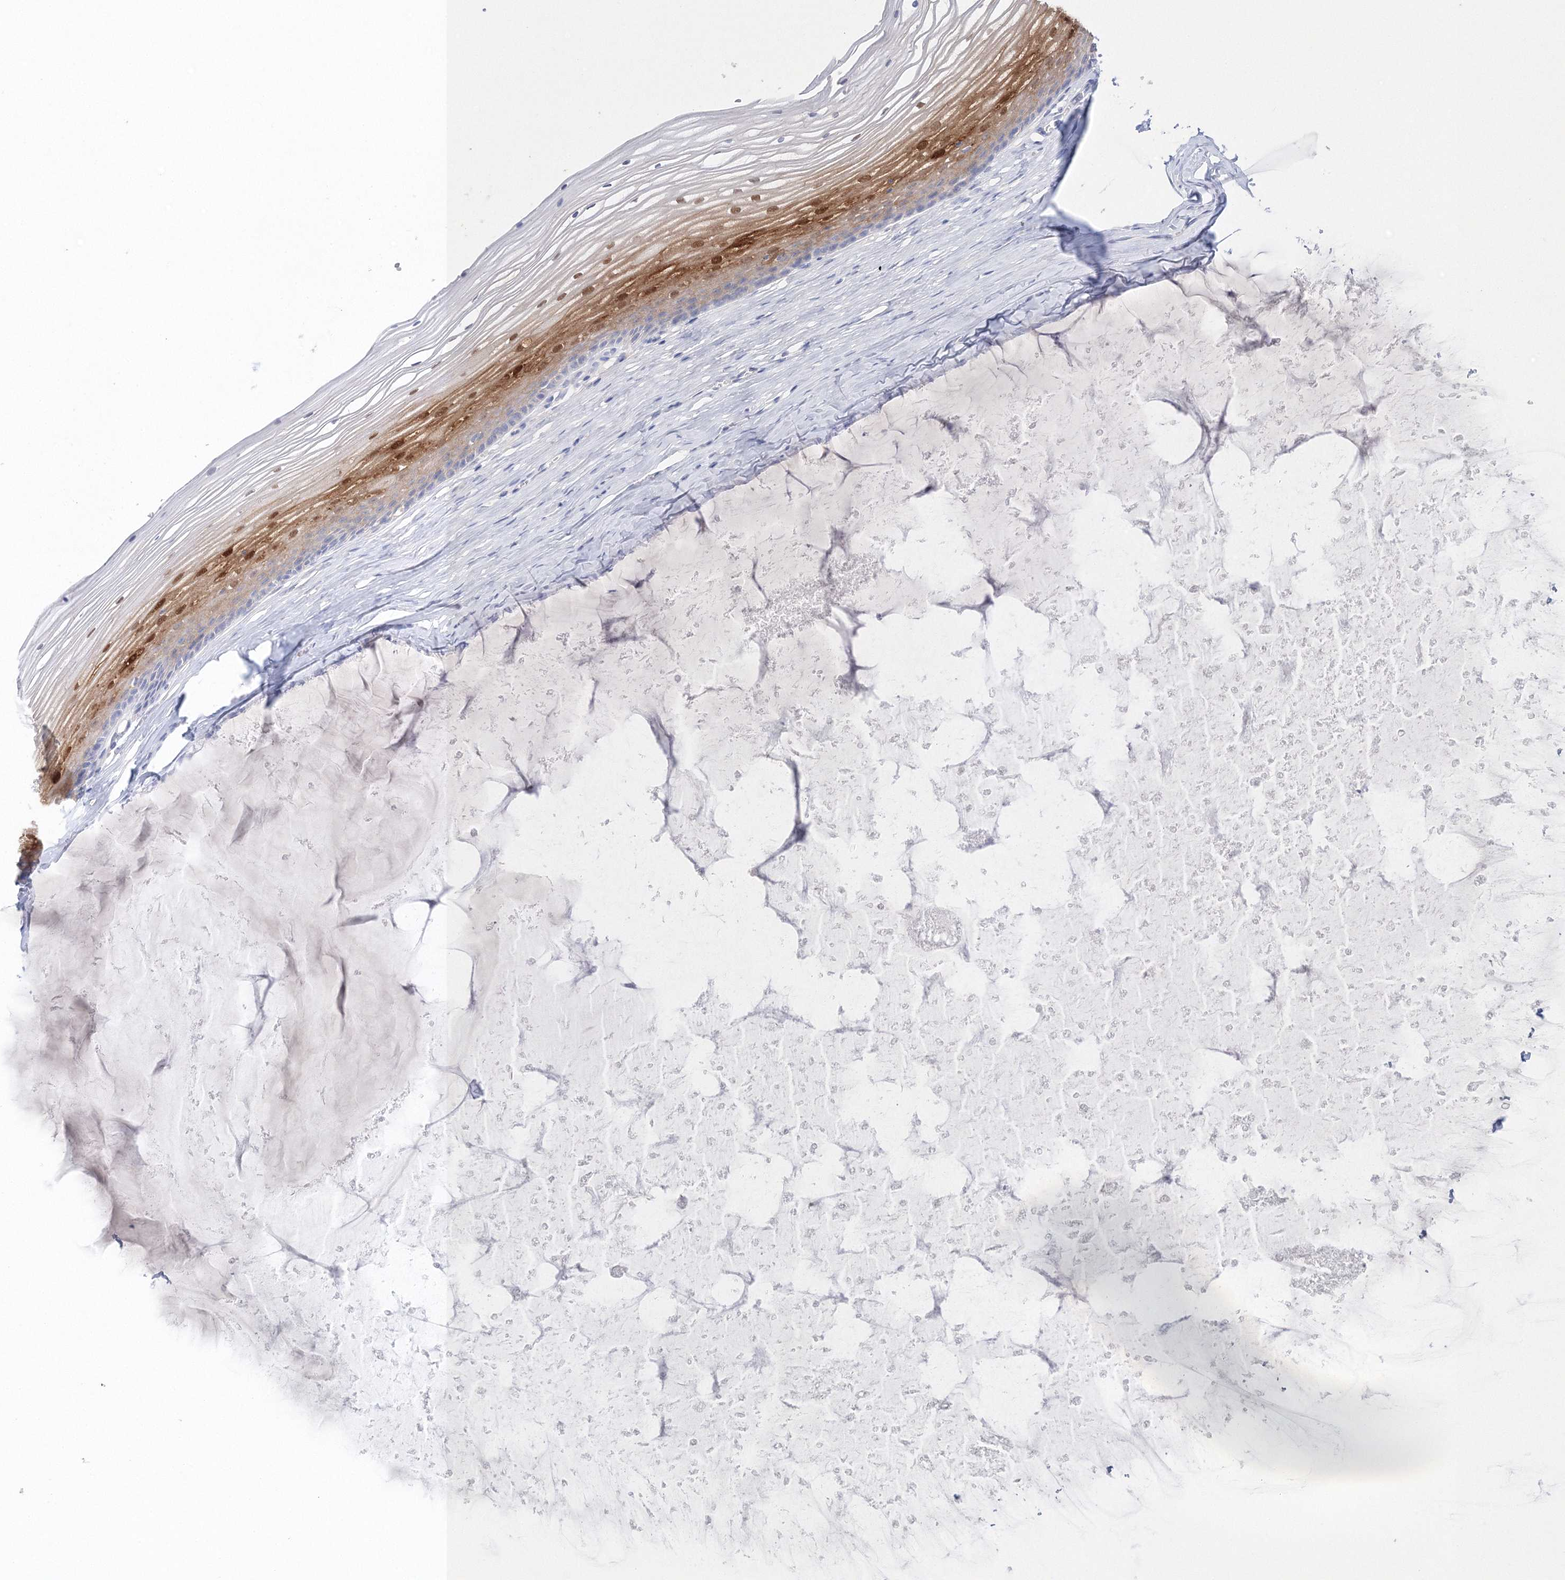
{"staining": {"intensity": "moderate", "quantity": "25%-75%", "location": "cytoplasmic/membranous,nuclear"}, "tissue": "vagina", "cell_type": "Squamous epithelial cells", "image_type": "normal", "snomed": [{"axis": "morphology", "description": "Normal tissue, NOS"}, {"axis": "topography", "description": "Vagina"}, {"axis": "topography", "description": "Cervix"}], "caption": "This is an image of IHC staining of benign vagina, which shows moderate positivity in the cytoplasmic/membranous,nuclear of squamous epithelial cells.", "gene": "HMGCS1", "patient": {"sex": "female", "age": 40}}